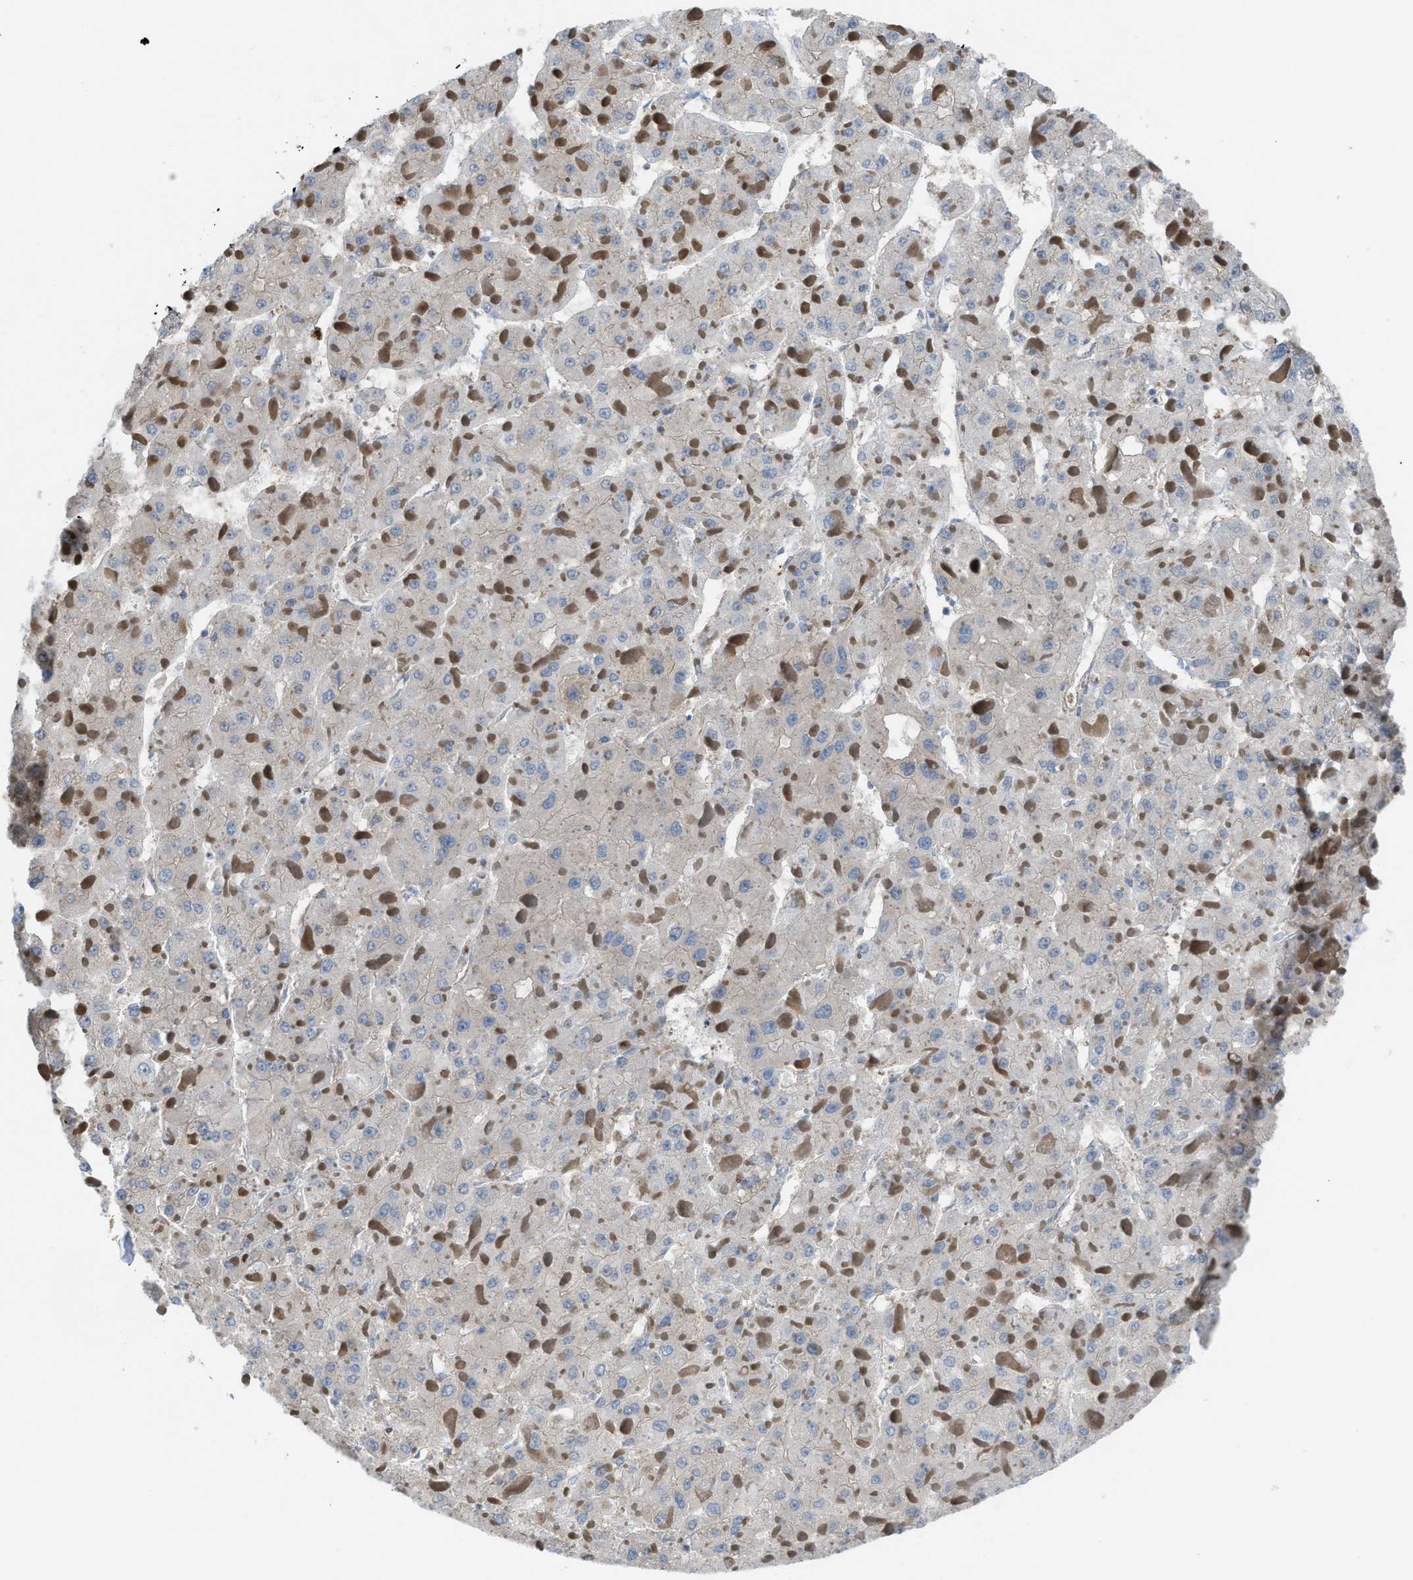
{"staining": {"intensity": "negative", "quantity": "none", "location": "none"}, "tissue": "liver cancer", "cell_type": "Tumor cells", "image_type": "cancer", "snomed": [{"axis": "morphology", "description": "Carcinoma, Hepatocellular, NOS"}, {"axis": "topography", "description": "Liver"}], "caption": "This is a histopathology image of immunohistochemistry staining of hepatocellular carcinoma (liver), which shows no staining in tumor cells.", "gene": "PLAA", "patient": {"sex": "female", "age": 73}}